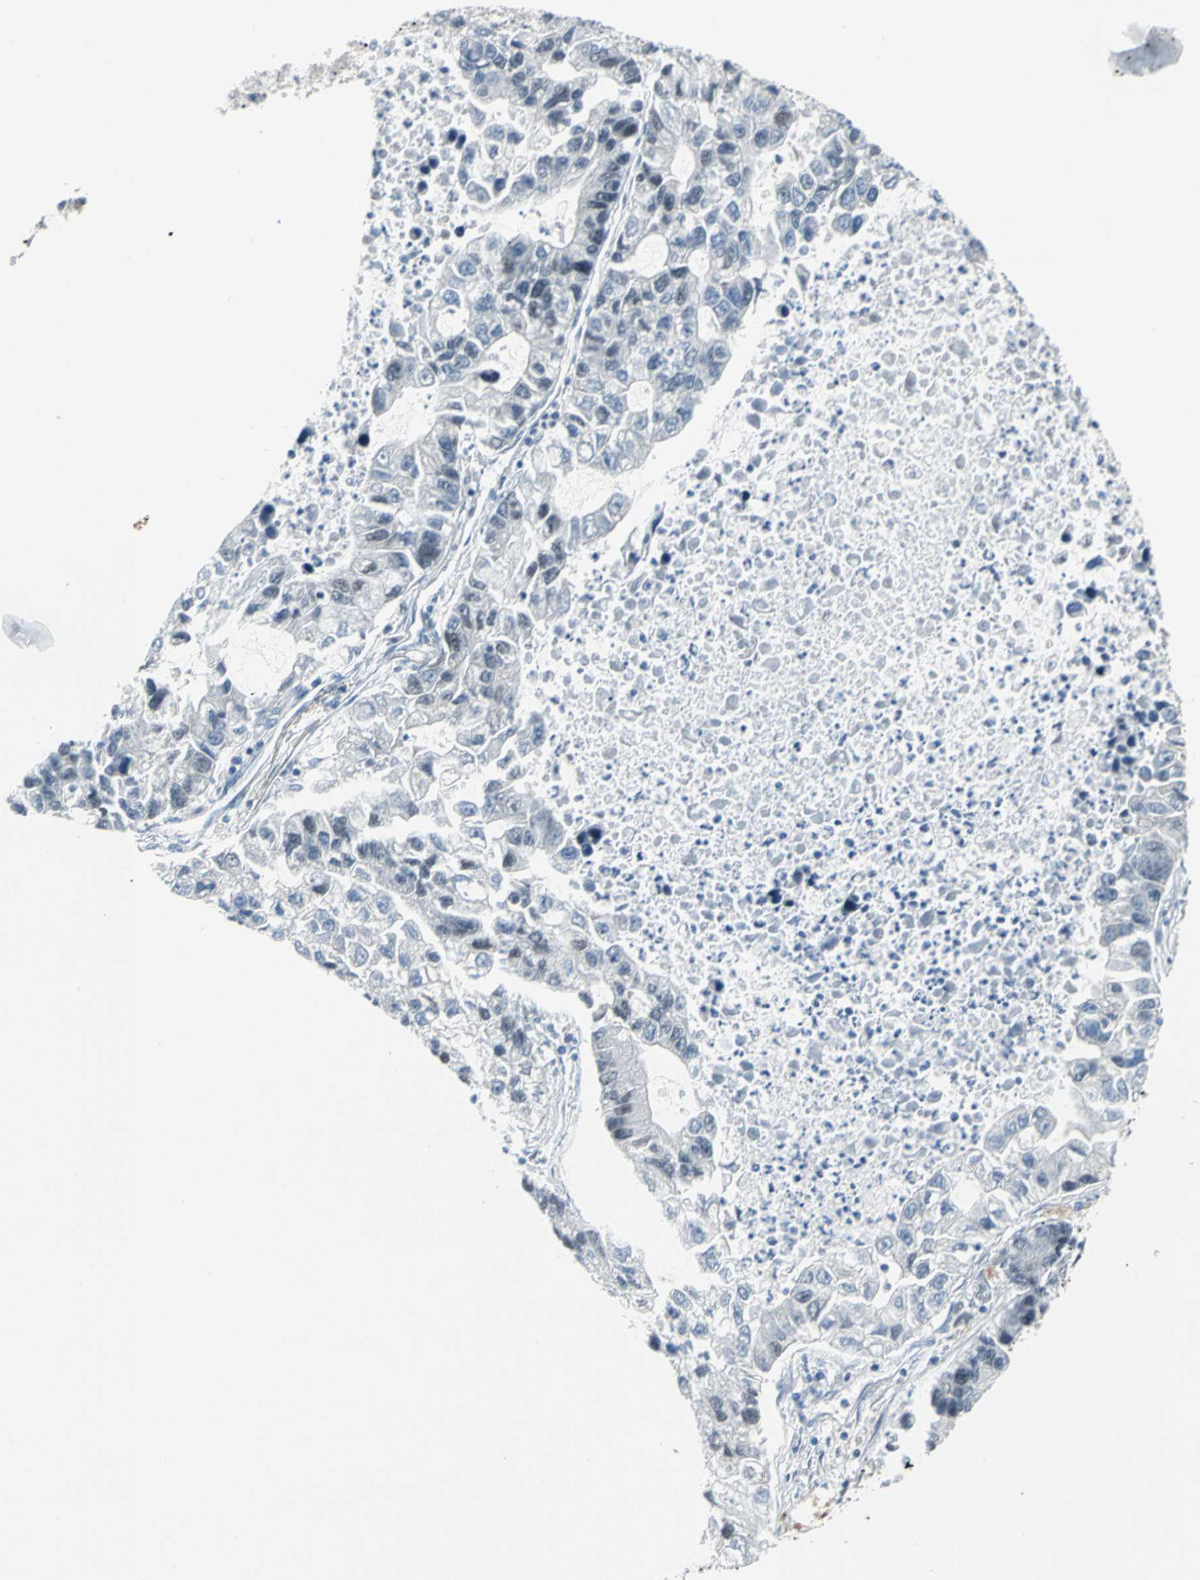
{"staining": {"intensity": "negative", "quantity": "none", "location": "none"}, "tissue": "lung cancer", "cell_type": "Tumor cells", "image_type": "cancer", "snomed": [{"axis": "morphology", "description": "Adenocarcinoma, NOS"}, {"axis": "topography", "description": "Lung"}], "caption": "Tumor cells show no significant protein staining in lung cancer. The staining is performed using DAB (3,3'-diaminobenzidine) brown chromogen with nuclei counter-stained in using hematoxylin.", "gene": "MCM4", "patient": {"sex": "female", "age": 51}}